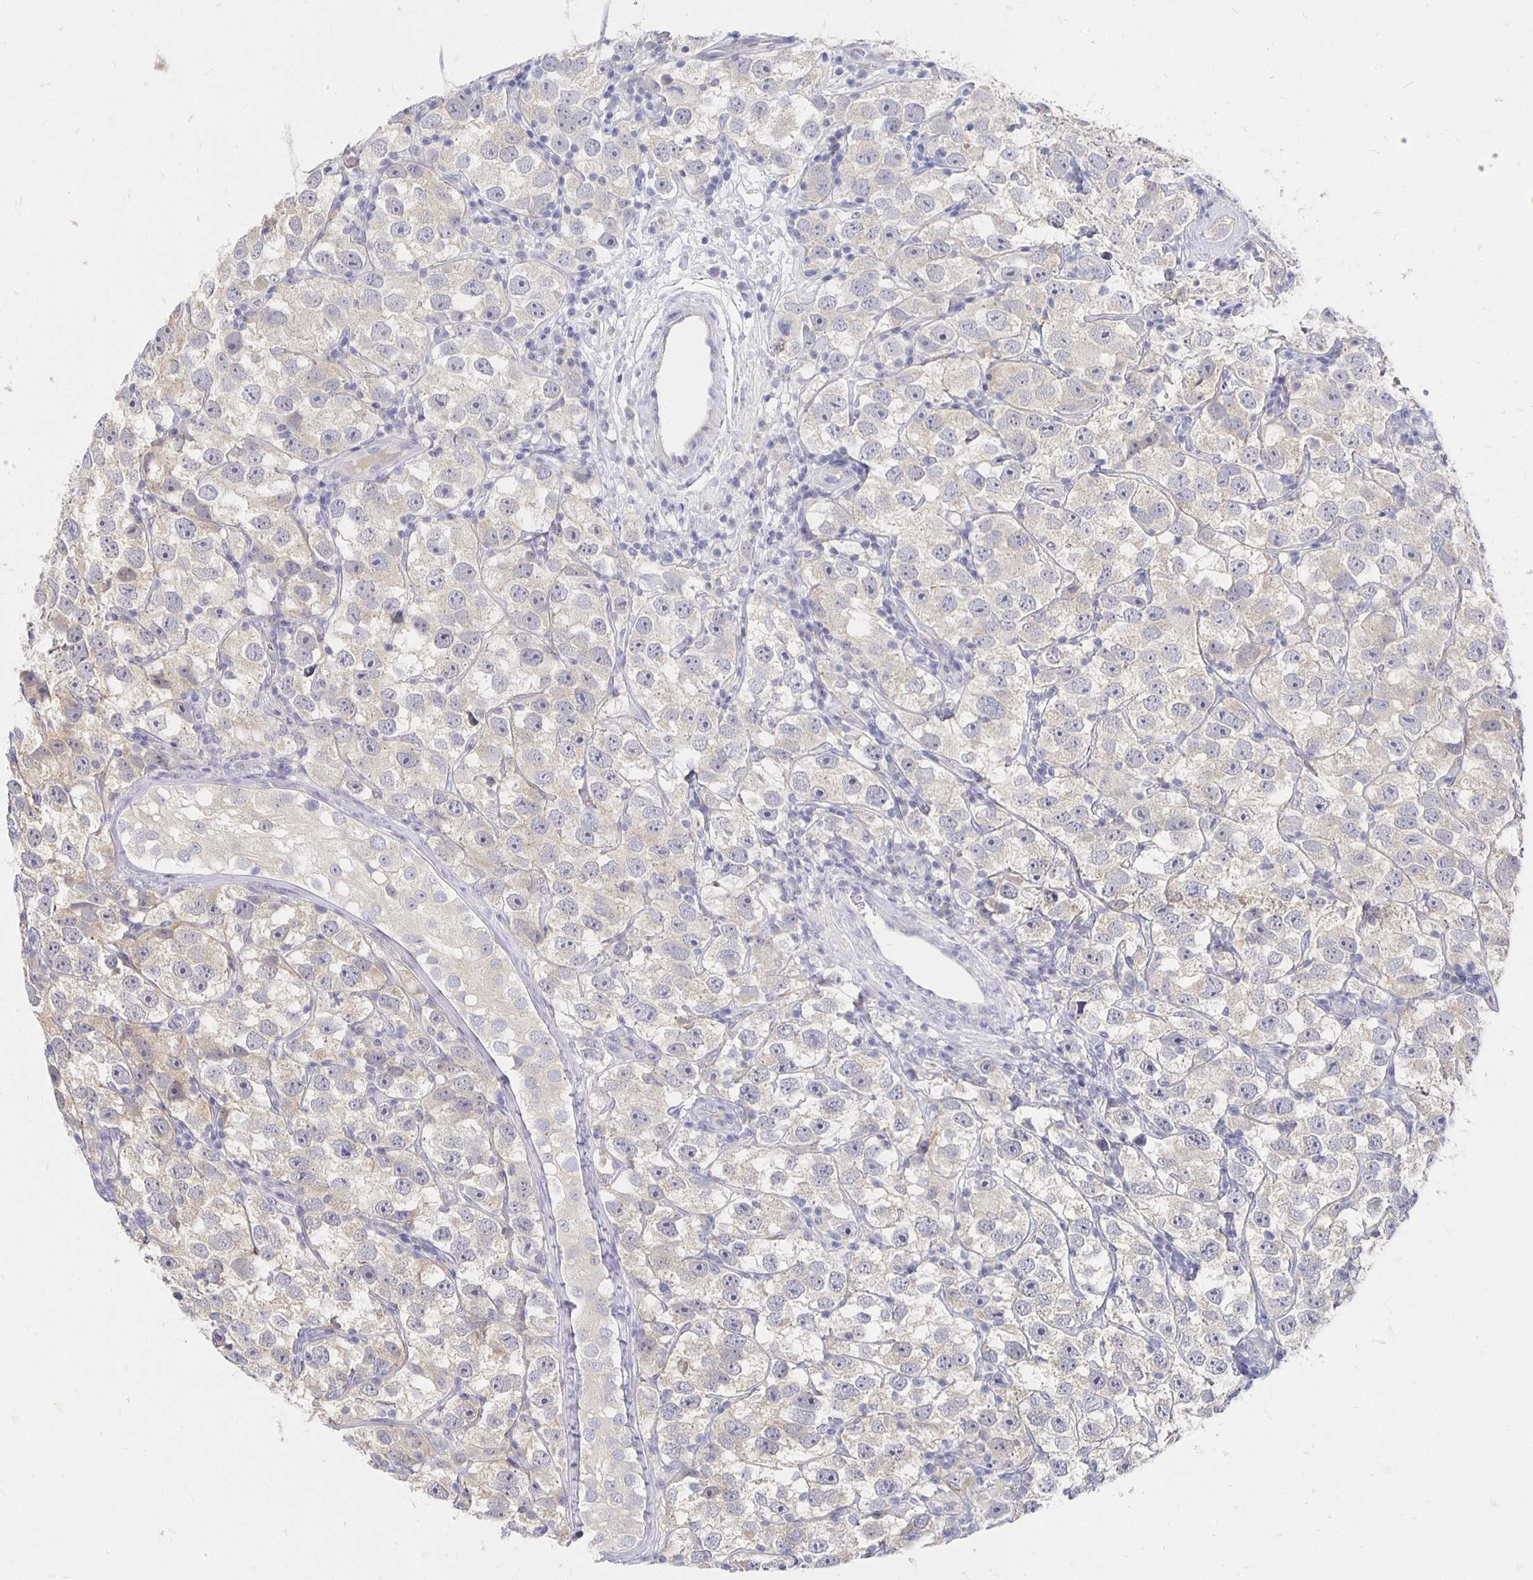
{"staining": {"intensity": "weak", "quantity": "25%-75%", "location": "cytoplasmic/membranous,nuclear"}, "tissue": "testis cancer", "cell_type": "Tumor cells", "image_type": "cancer", "snomed": [{"axis": "morphology", "description": "Seminoma, NOS"}, {"axis": "topography", "description": "Testis"}], "caption": "IHC image of neoplastic tissue: human testis seminoma stained using immunohistochemistry demonstrates low levels of weak protein expression localized specifically in the cytoplasmic/membranous and nuclear of tumor cells, appearing as a cytoplasmic/membranous and nuclear brown color.", "gene": "FKRP", "patient": {"sex": "male", "age": 26}}